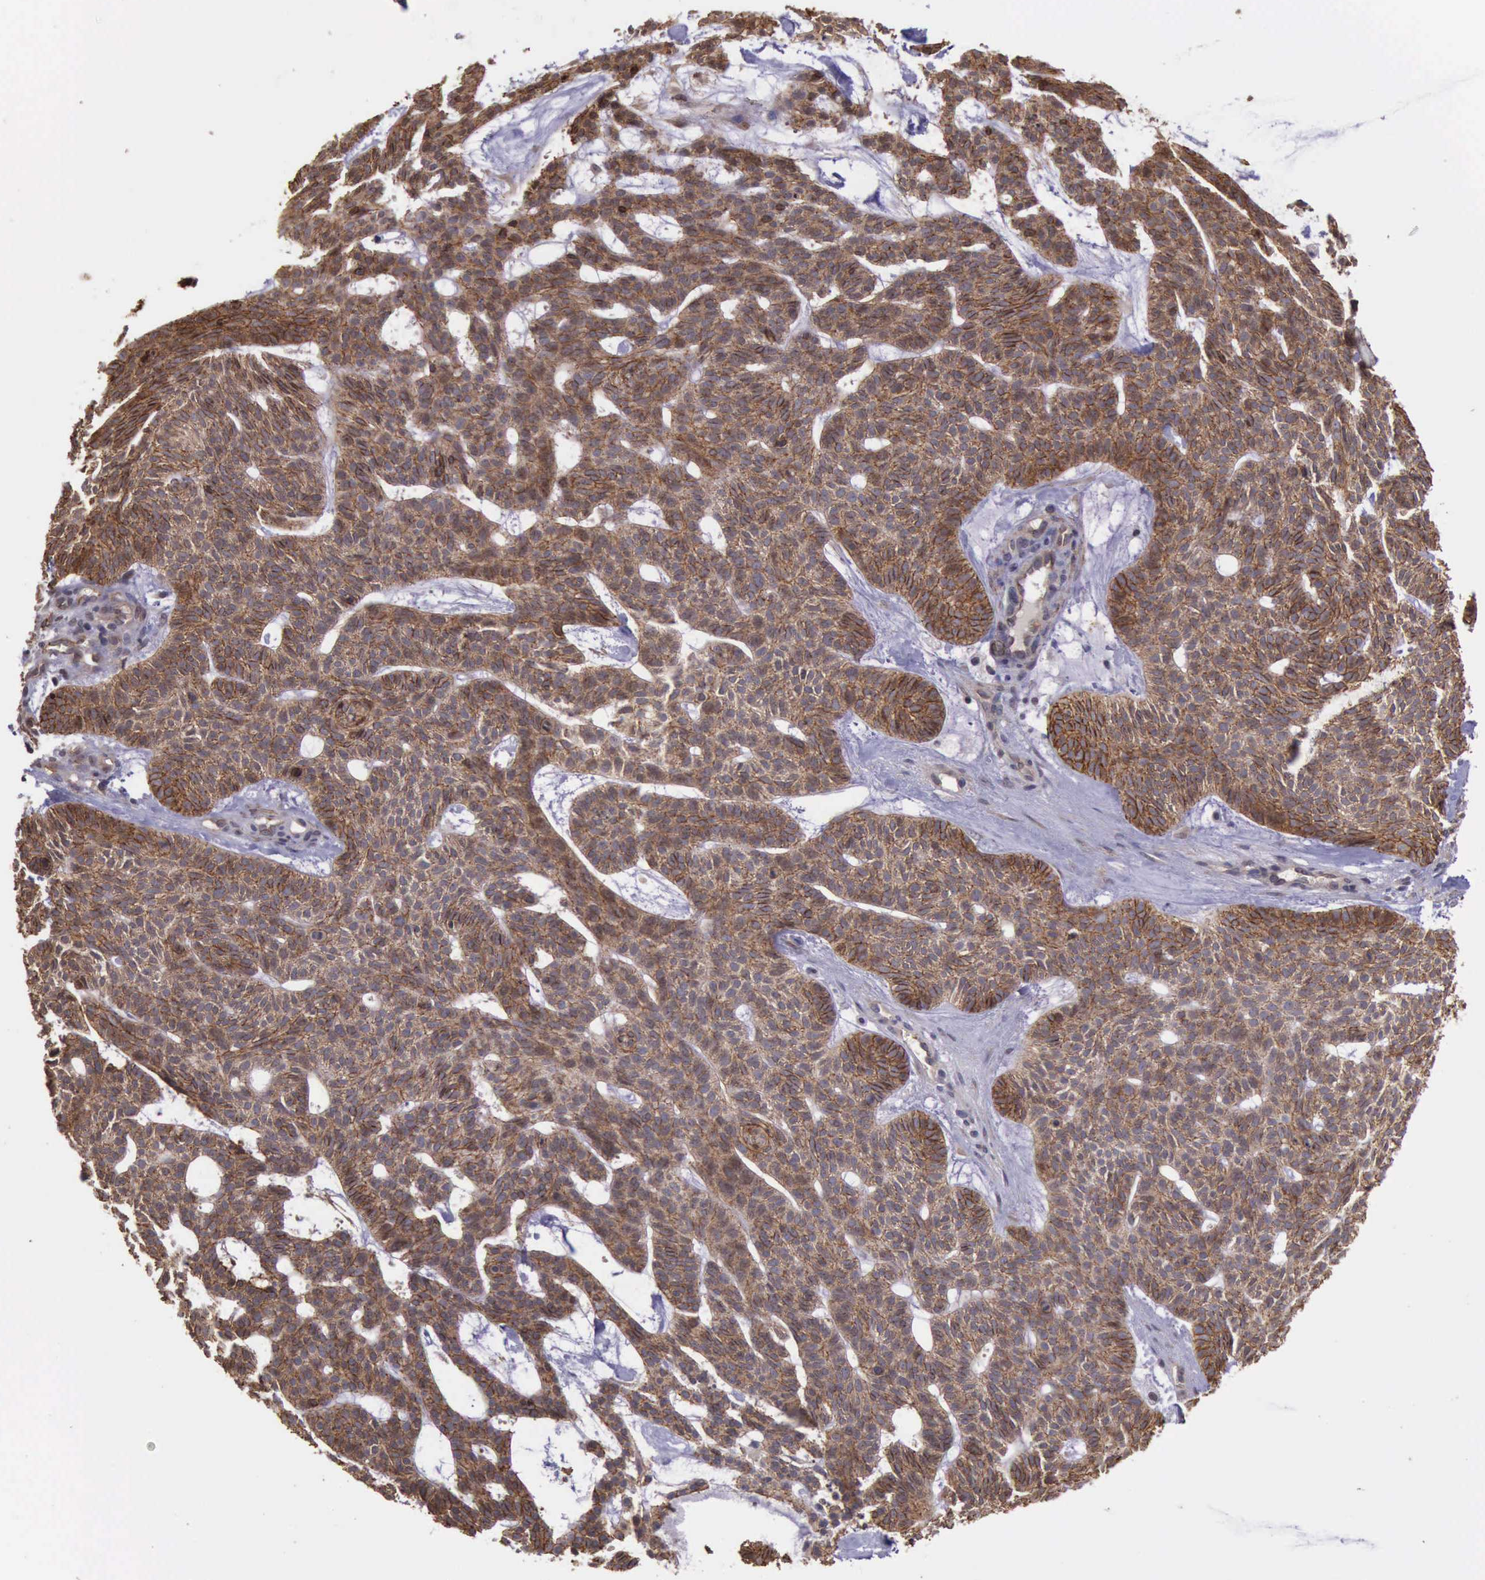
{"staining": {"intensity": "strong", "quantity": ">75%", "location": "cytoplasmic/membranous"}, "tissue": "skin cancer", "cell_type": "Tumor cells", "image_type": "cancer", "snomed": [{"axis": "morphology", "description": "Basal cell carcinoma"}, {"axis": "topography", "description": "Skin"}], "caption": "Tumor cells display high levels of strong cytoplasmic/membranous expression in about >75% of cells in human basal cell carcinoma (skin). The staining is performed using DAB (3,3'-diaminobenzidine) brown chromogen to label protein expression. The nuclei are counter-stained blue using hematoxylin.", "gene": "CTNNB1", "patient": {"sex": "male", "age": 75}}